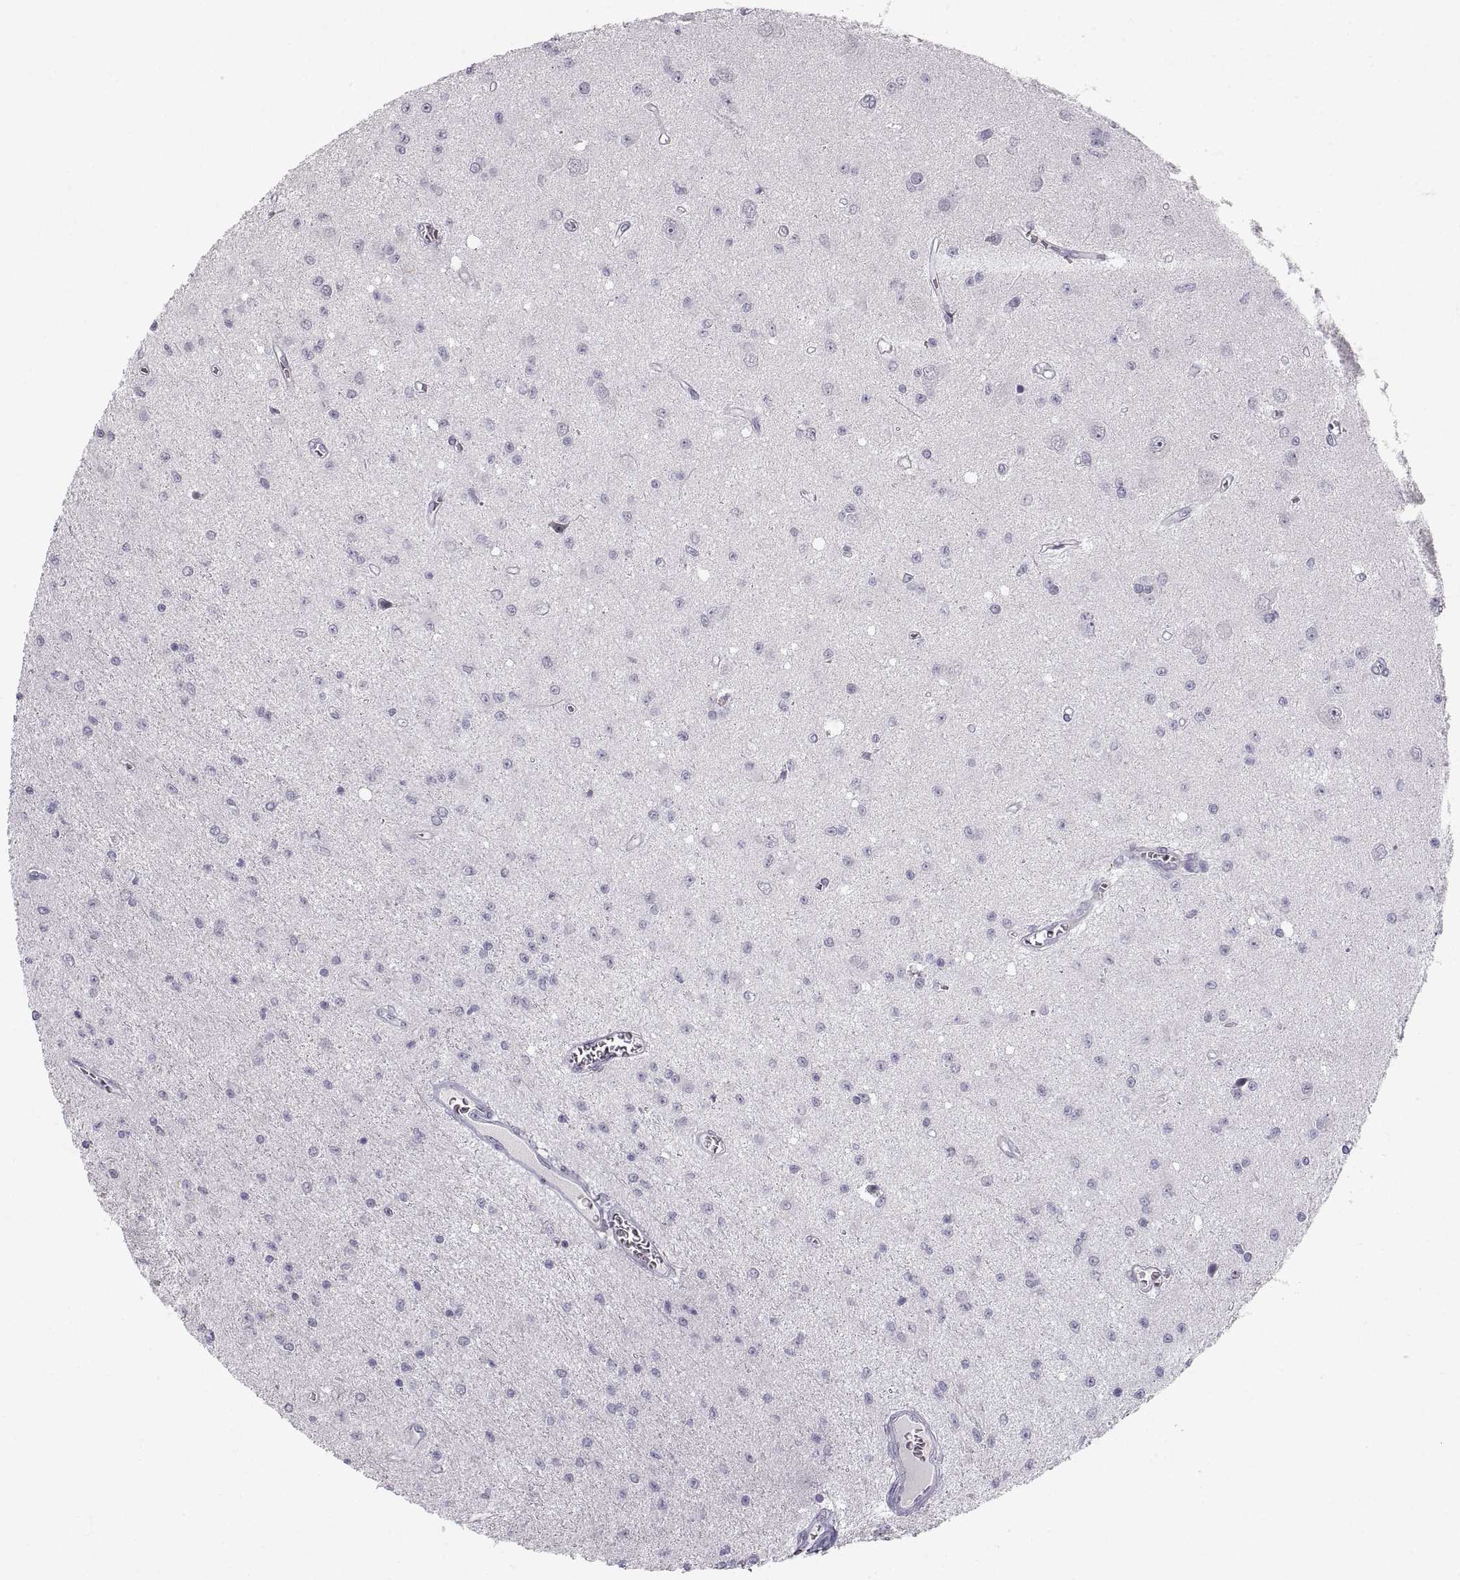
{"staining": {"intensity": "negative", "quantity": "none", "location": "none"}, "tissue": "glioma", "cell_type": "Tumor cells", "image_type": "cancer", "snomed": [{"axis": "morphology", "description": "Glioma, malignant, Low grade"}, {"axis": "topography", "description": "Brain"}], "caption": "Tumor cells show no significant staining in malignant low-grade glioma.", "gene": "ZNF185", "patient": {"sex": "female", "age": 45}}